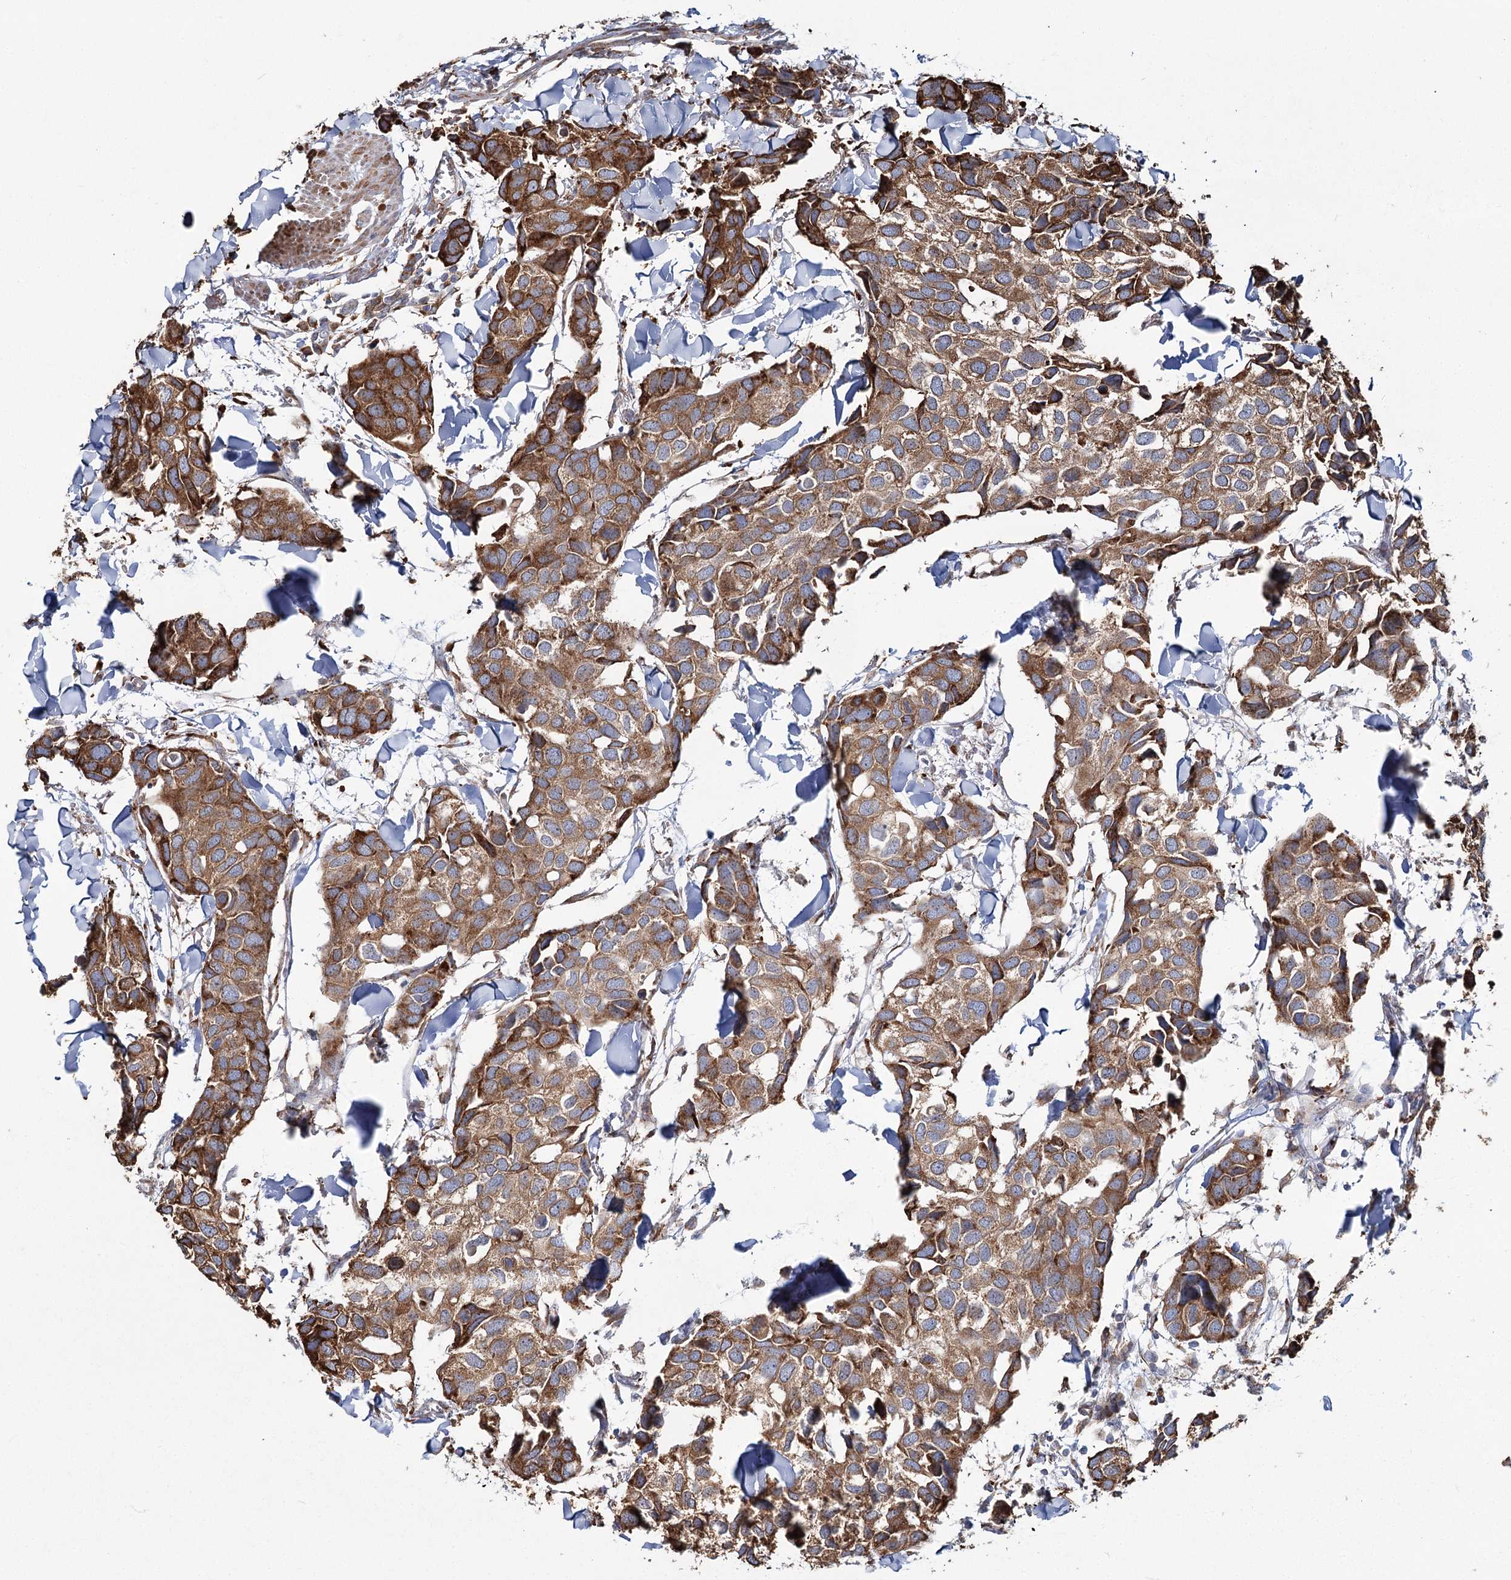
{"staining": {"intensity": "strong", "quantity": ">75%", "location": "cytoplasmic/membranous"}, "tissue": "breast cancer", "cell_type": "Tumor cells", "image_type": "cancer", "snomed": [{"axis": "morphology", "description": "Duct carcinoma"}, {"axis": "topography", "description": "Breast"}], "caption": "Protein positivity by immunohistochemistry (IHC) shows strong cytoplasmic/membranous staining in approximately >75% of tumor cells in infiltrating ductal carcinoma (breast). (DAB (3,3'-diaminobenzidine) IHC with brightfield microscopy, high magnification).", "gene": "ZCCHC9", "patient": {"sex": "female", "age": 83}}